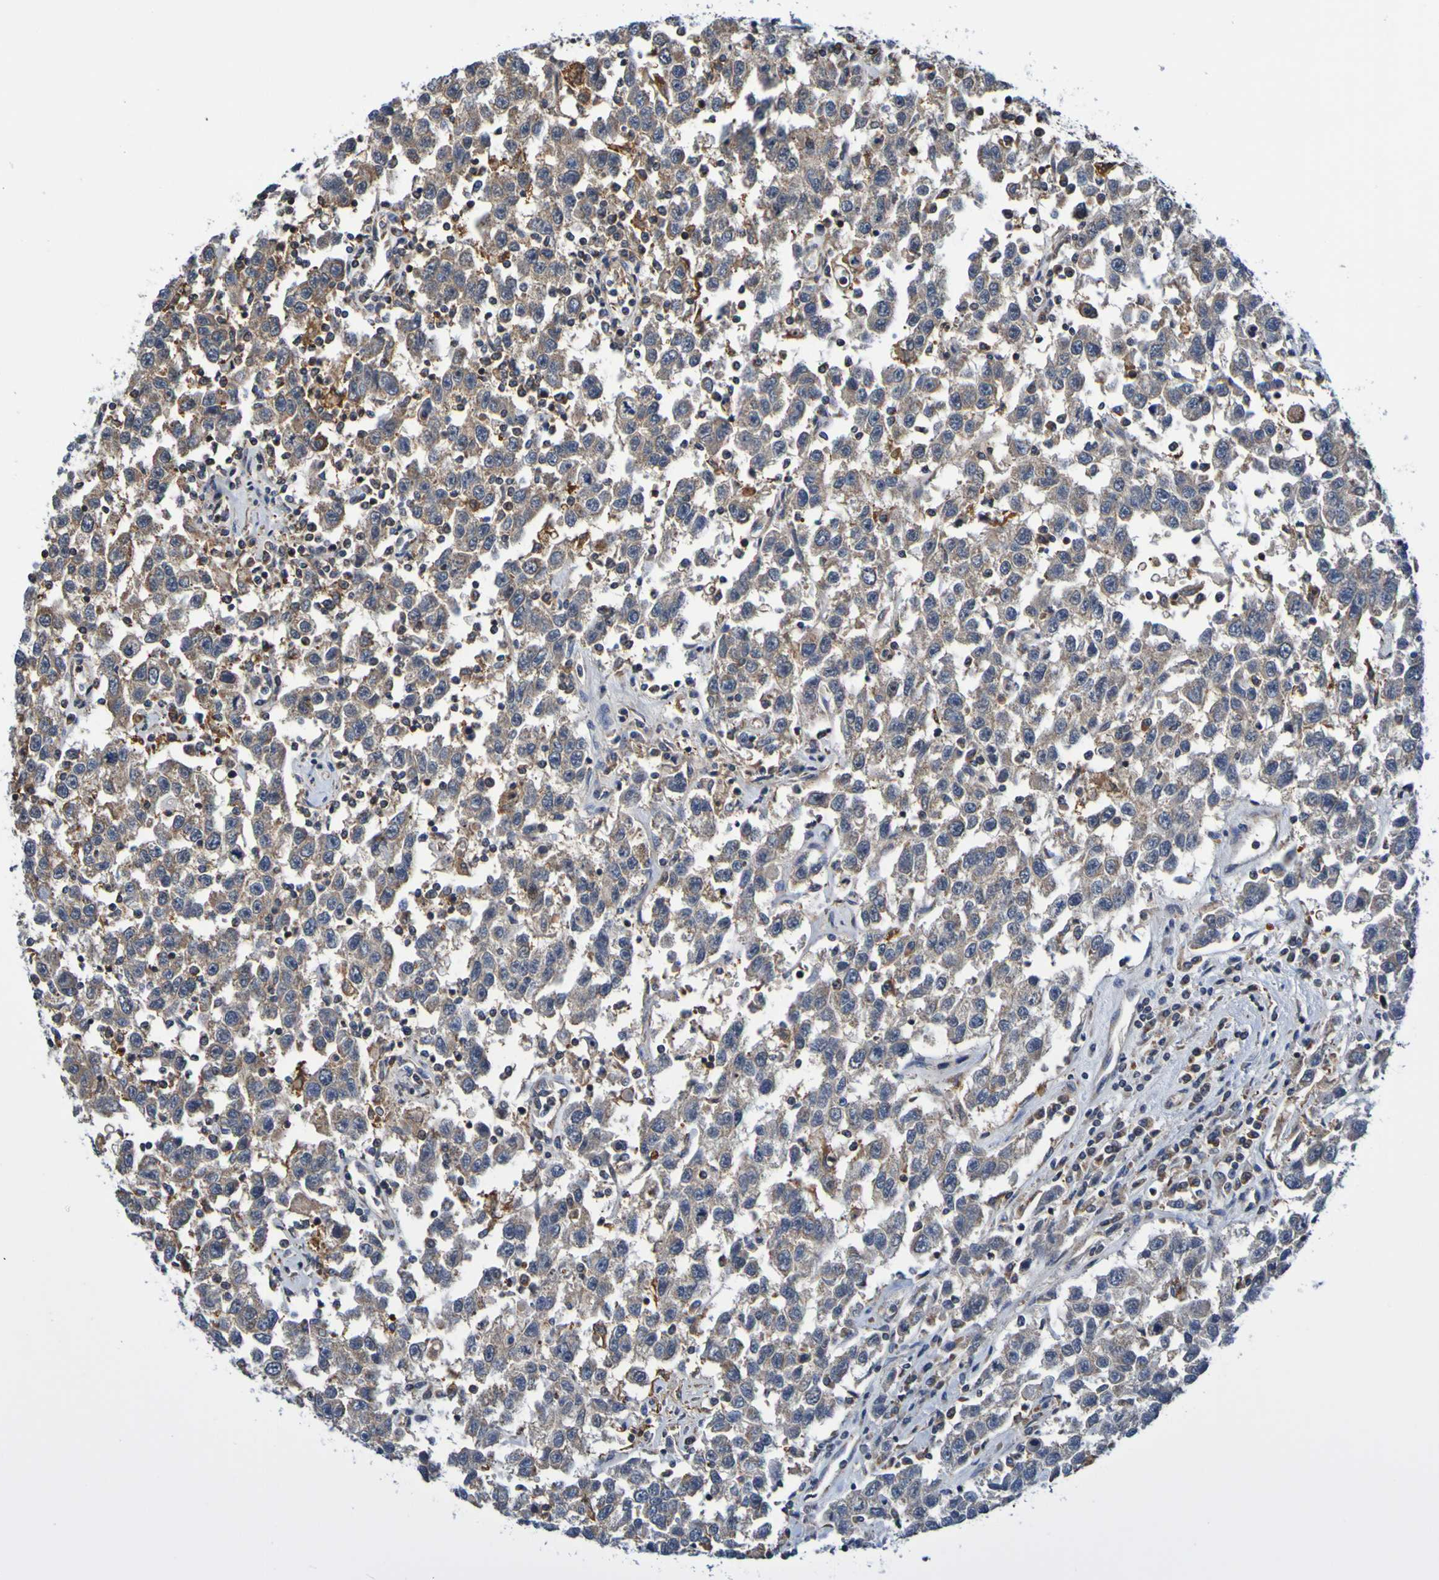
{"staining": {"intensity": "weak", "quantity": ">75%", "location": "cytoplasmic/membranous"}, "tissue": "testis cancer", "cell_type": "Tumor cells", "image_type": "cancer", "snomed": [{"axis": "morphology", "description": "Seminoma, NOS"}, {"axis": "topography", "description": "Testis"}], "caption": "IHC of seminoma (testis) demonstrates low levels of weak cytoplasmic/membranous positivity in about >75% of tumor cells. (Stains: DAB (3,3'-diaminobenzidine) in brown, nuclei in blue, Microscopy: brightfield microscopy at high magnification).", "gene": "AXIN1", "patient": {"sex": "male", "age": 41}}